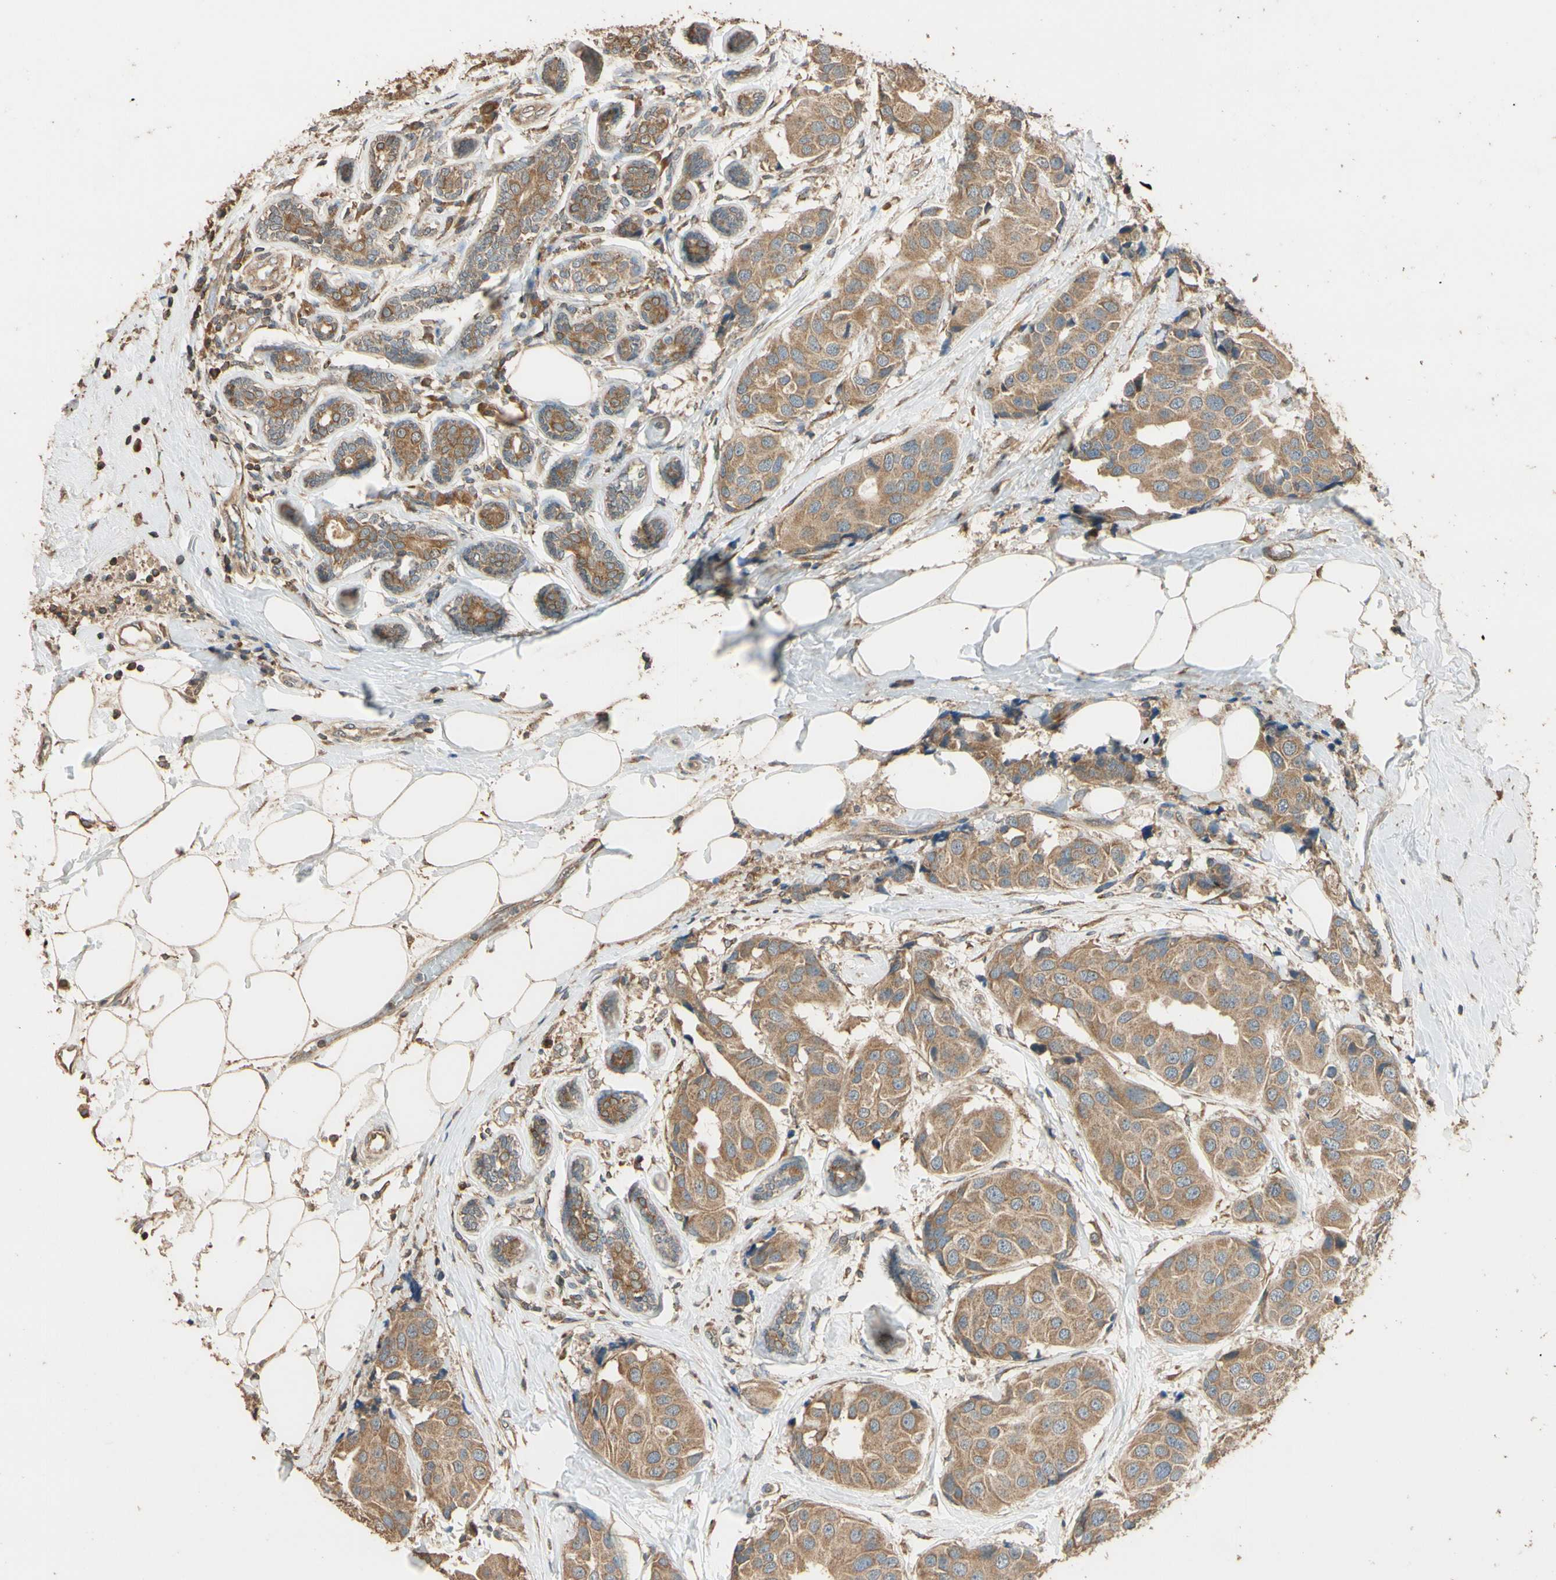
{"staining": {"intensity": "moderate", "quantity": ">75%", "location": "cytoplasmic/membranous"}, "tissue": "breast cancer", "cell_type": "Tumor cells", "image_type": "cancer", "snomed": [{"axis": "morphology", "description": "Normal tissue, NOS"}, {"axis": "morphology", "description": "Duct carcinoma"}, {"axis": "topography", "description": "Breast"}], "caption": "Immunohistochemical staining of breast cancer reveals moderate cytoplasmic/membranous protein positivity in approximately >75% of tumor cells.", "gene": "STX18", "patient": {"sex": "female", "age": 39}}